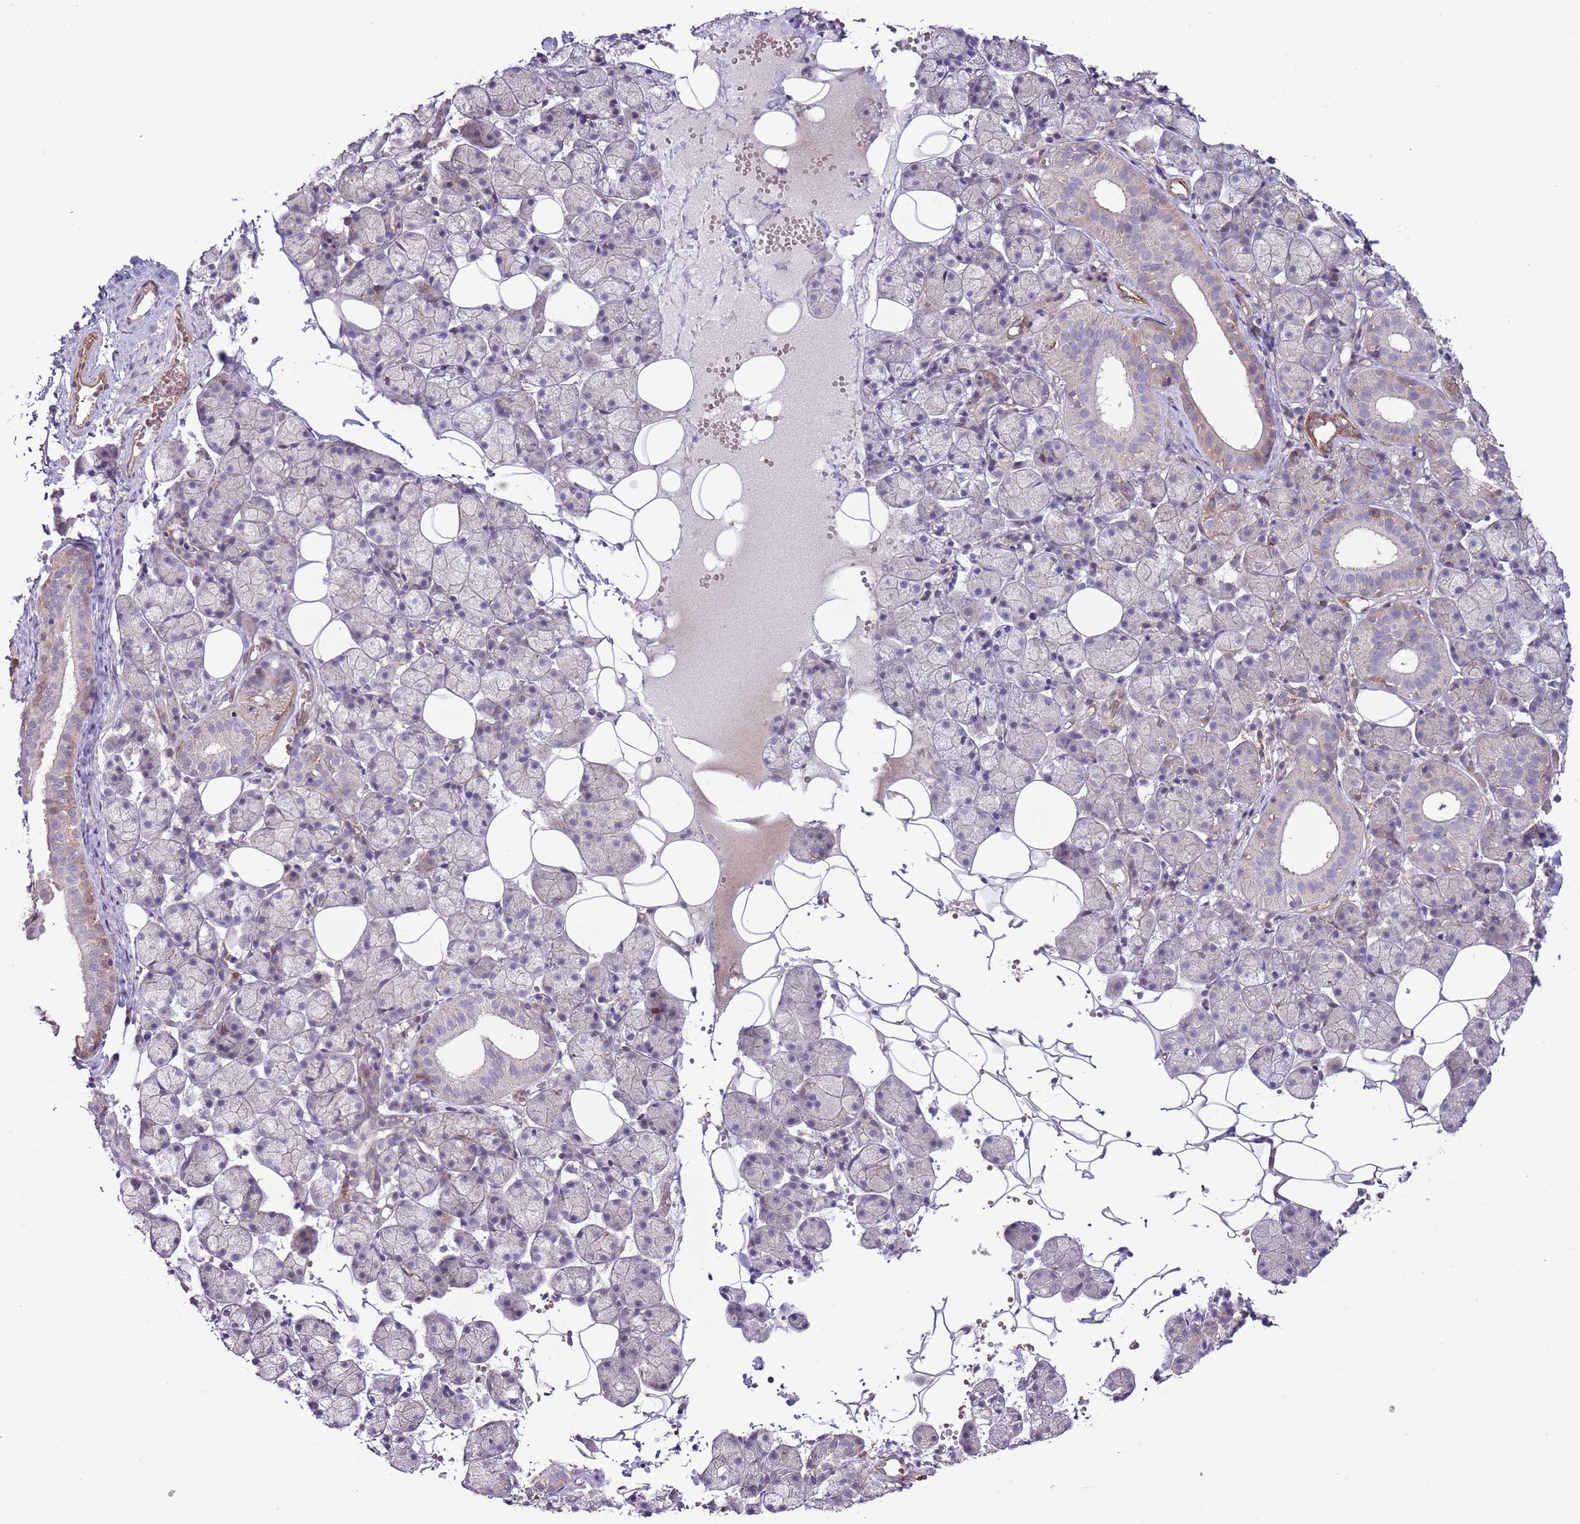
{"staining": {"intensity": "moderate", "quantity": "<25%", "location": "cytoplasmic/membranous"}, "tissue": "salivary gland", "cell_type": "Glandular cells", "image_type": "normal", "snomed": [{"axis": "morphology", "description": "Normal tissue, NOS"}, {"axis": "topography", "description": "Salivary gland"}], "caption": "Protein staining of normal salivary gland shows moderate cytoplasmic/membranous positivity in approximately <25% of glandular cells.", "gene": "LPIN2", "patient": {"sex": "female", "age": 33}}